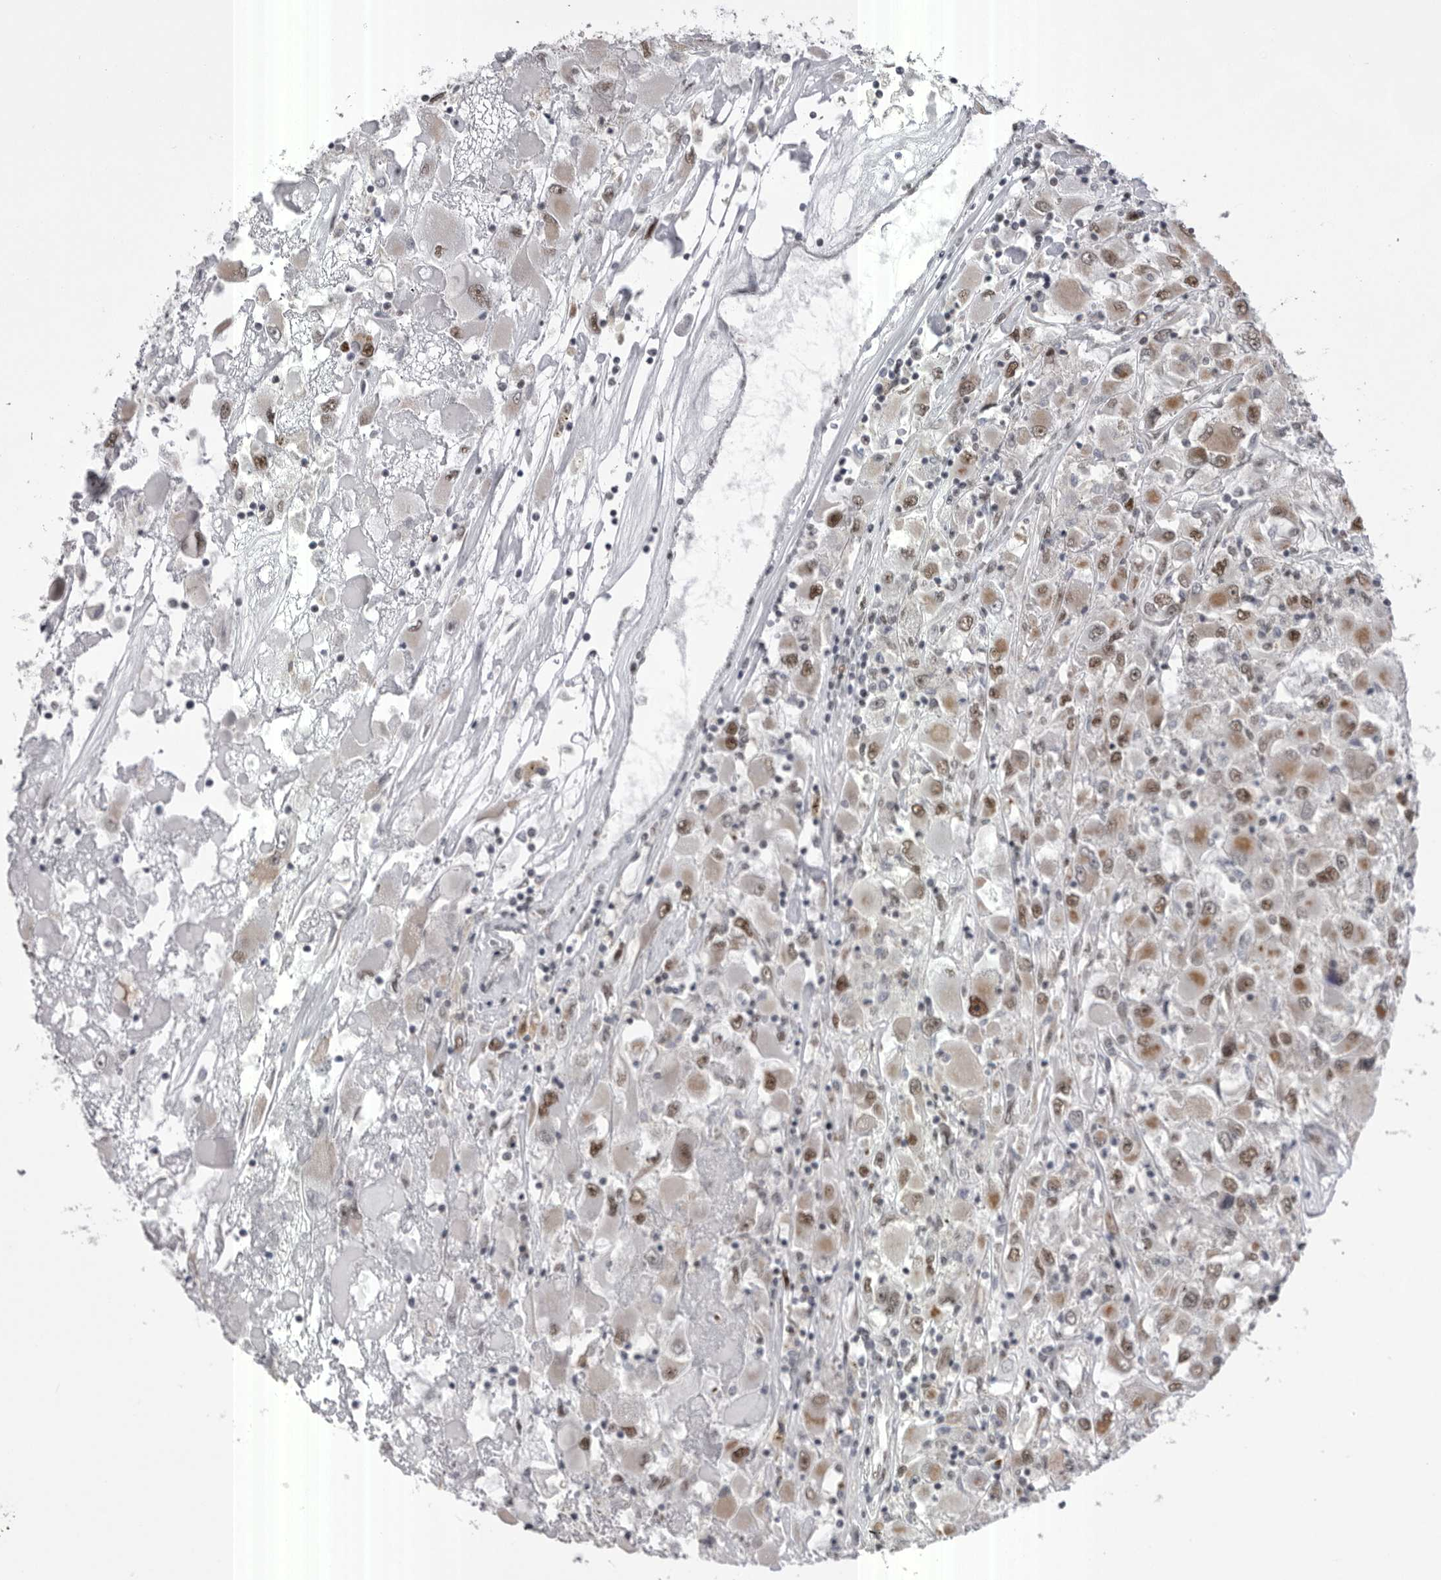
{"staining": {"intensity": "moderate", "quantity": ">75%", "location": "cytoplasmic/membranous,nuclear"}, "tissue": "renal cancer", "cell_type": "Tumor cells", "image_type": "cancer", "snomed": [{"axis": "morphology", "description": "Adenocarcinoma, NOS"}, {"axis": "topography", "description": "Kidney"}], "caption": "Renal cancer (adenocarcinoma) stained with a brown dye displays moderate cytoplasmic/membranous and nuclear positive staining in about >75% of tumor cells.", "gene": "MEPCE", "patient": {"sex": "female", "age": 52}}